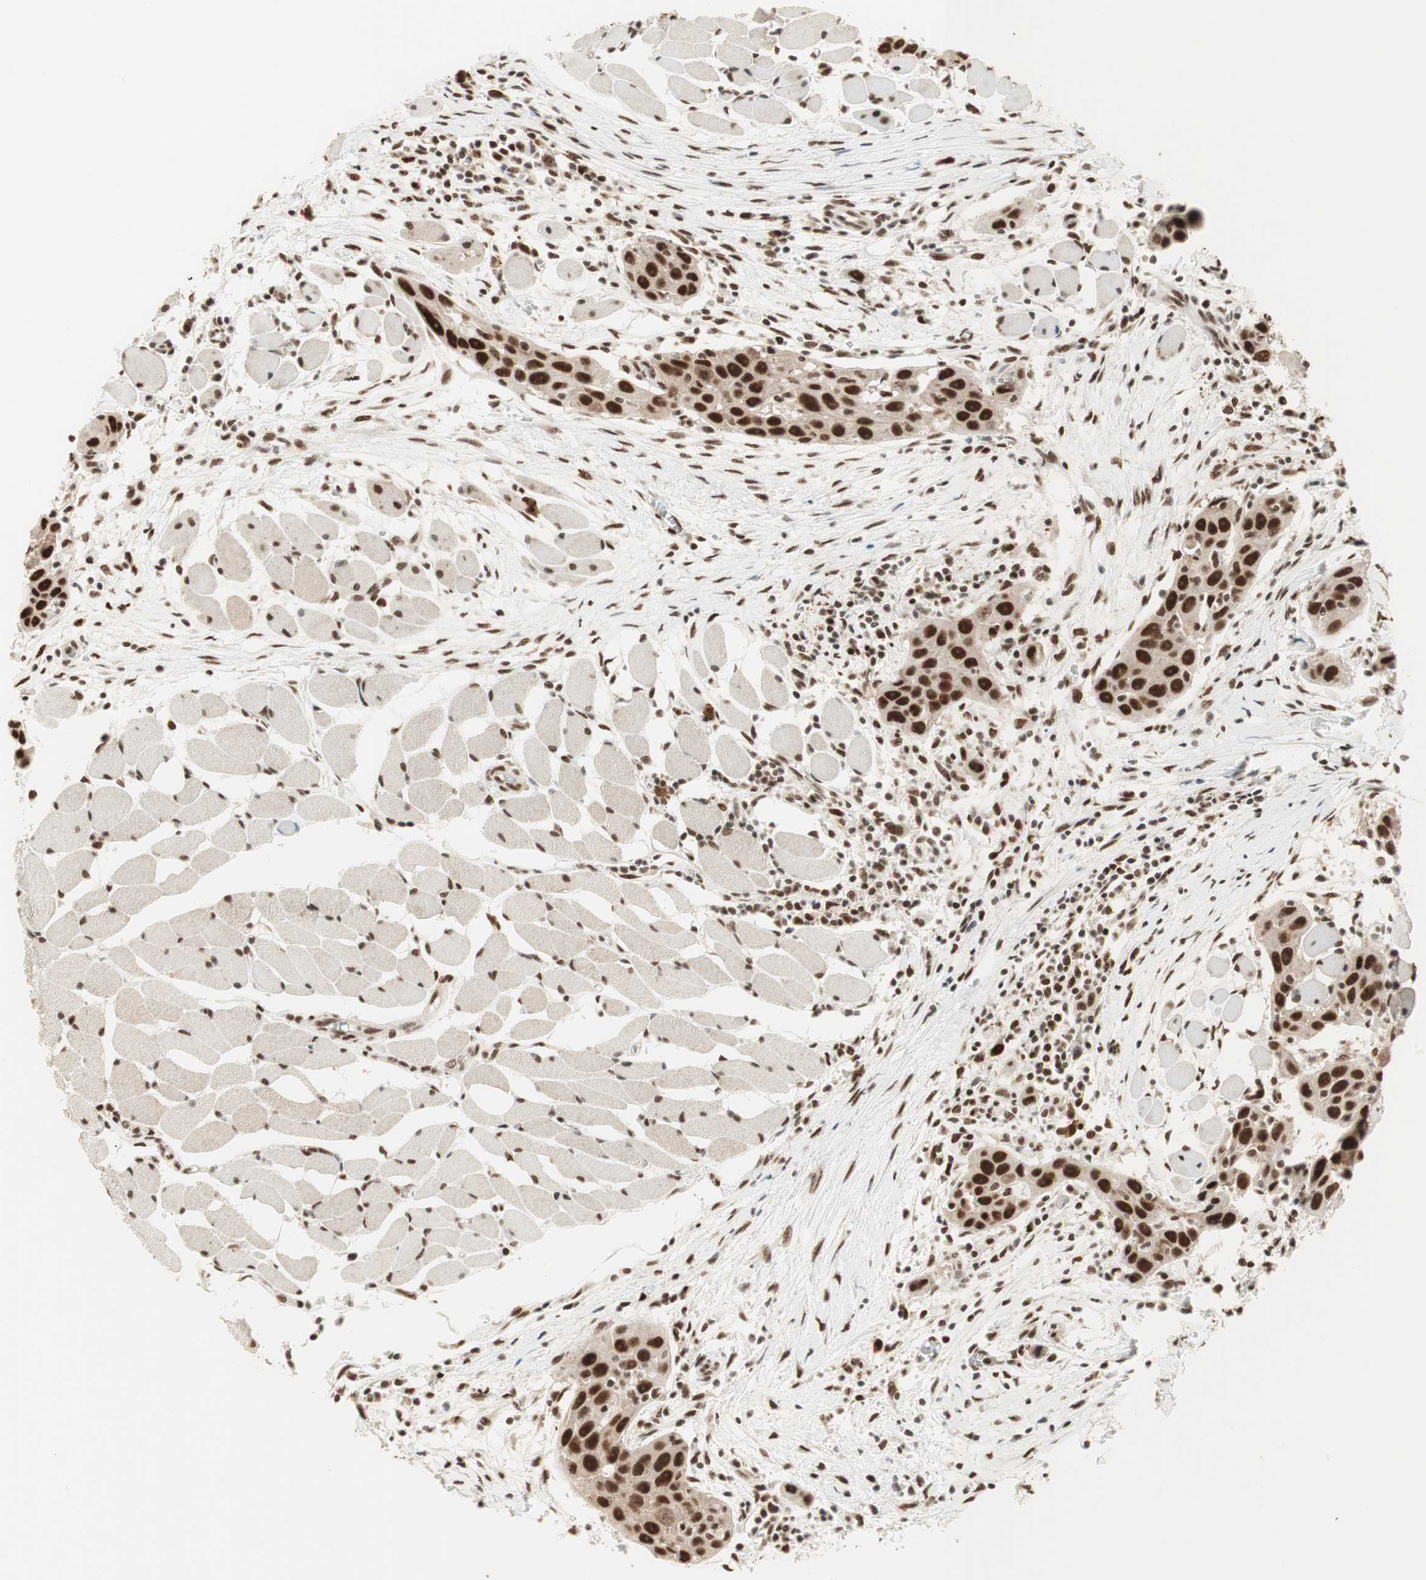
{"staining": {"intensity": "strong", "quantity": ">75%", "location": "nuclear"}, "tissue": "head and neck cancer", "cell_type": "Tumor cells", "image_type": "cancer", "snomed": [{"axis": "morphology", "description": "Squamous cell carcinoma, NOS"}, {"axis": "topography", "description": "Oral tissue"}, {"axis": "topography", "description": "Head-Neck"}], "caption": "DAB immunohistochemical staining of head and neck cancer shows strong nuclear protein expression in approximately >75% of tumor cells. (DAB IHC, brown staining for protein, blue staining for nuclei).", "gene": "SMARCE1", "patient": {"sex": "female", "age": 50}}